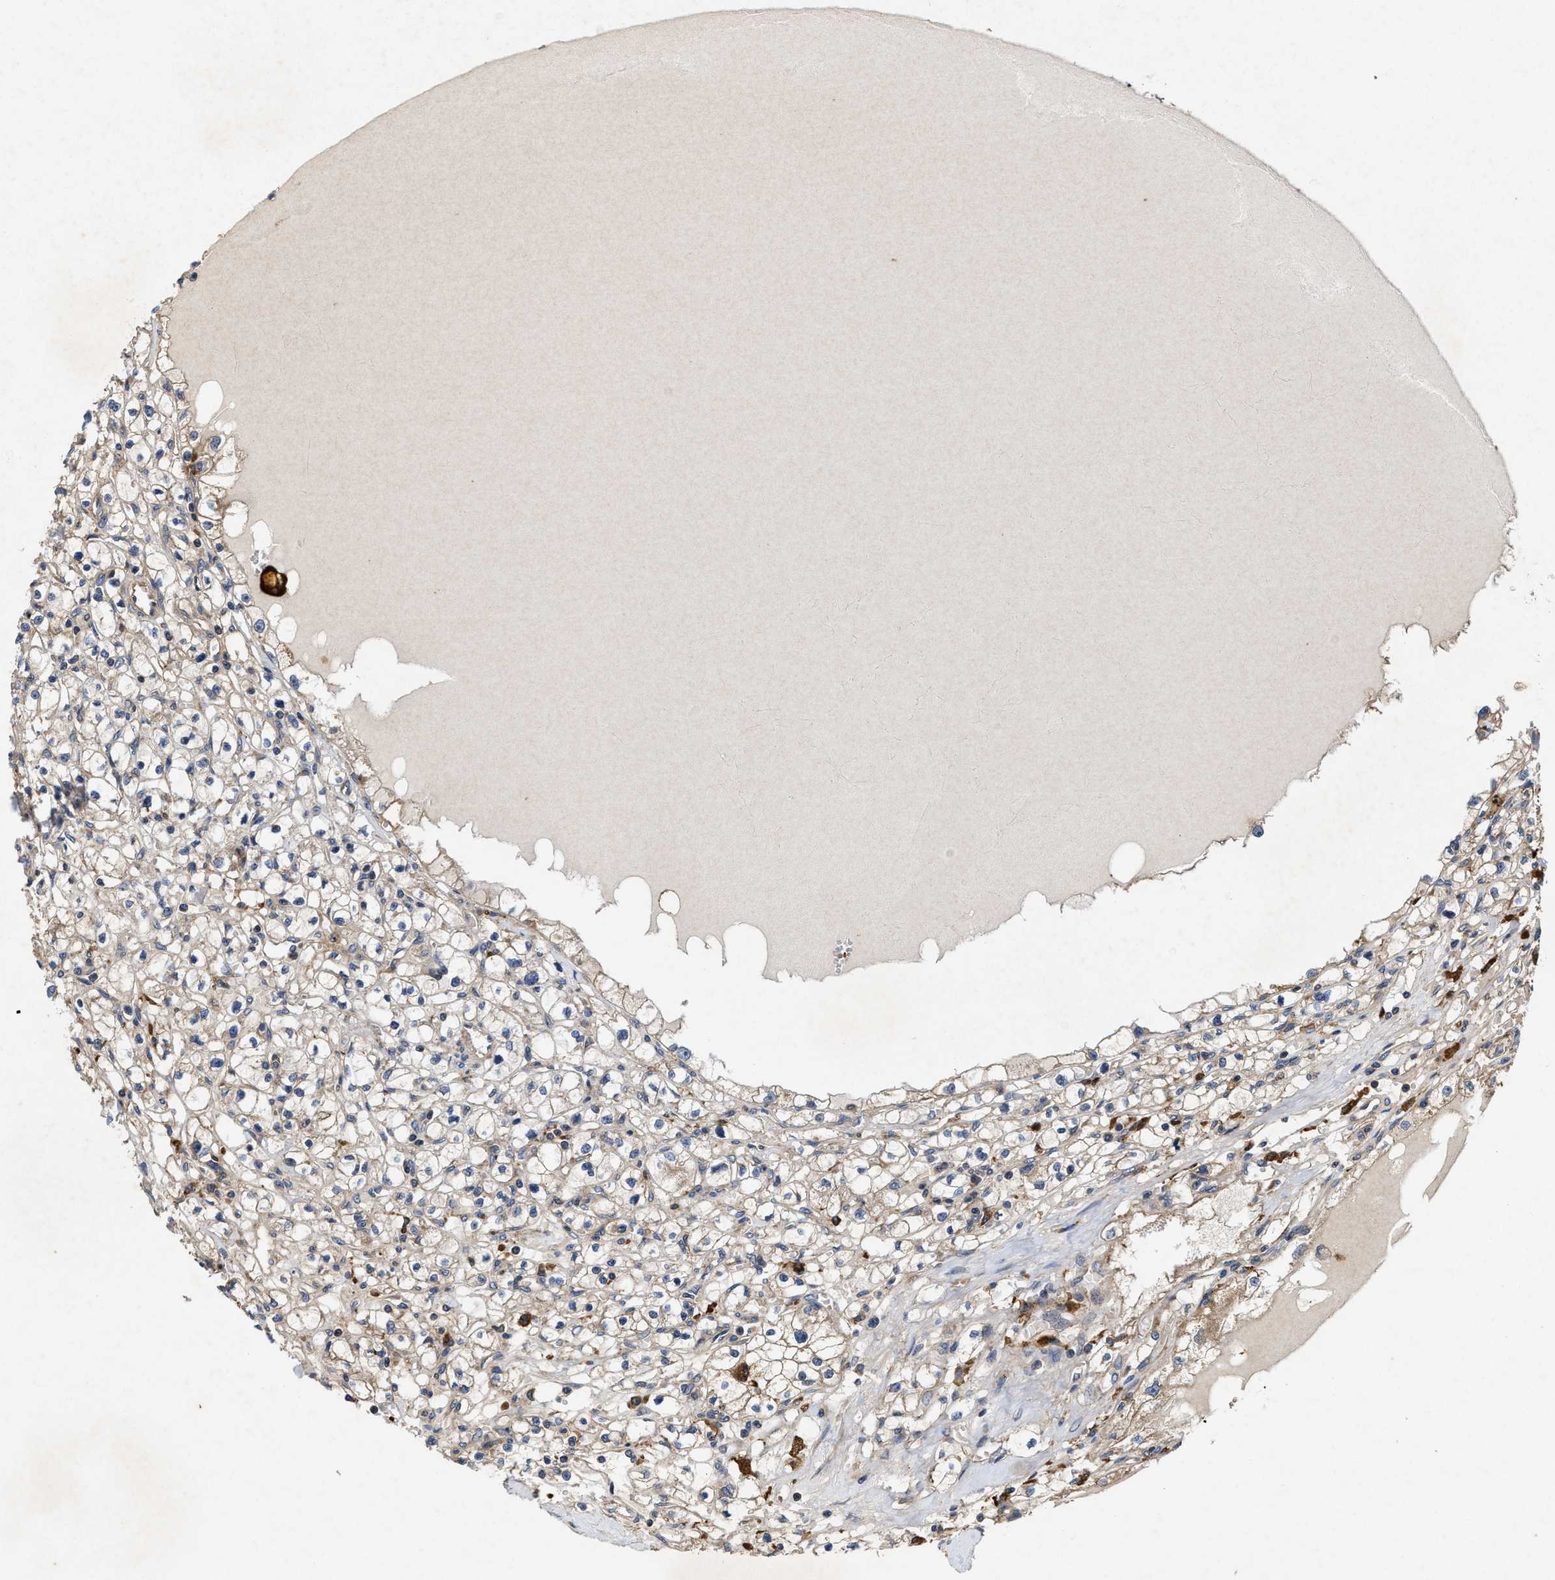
{"staining": {"intensity": "negative", "quantity": "none", "location": "none"}, "tissue": "renal cancer", "cell_type": "Tumor cells", "image_type": "cancer", "snomed": [{"axis": "morphology", "description": "Adenocarcinoma, NOS"}, {"axis": "topography", "description": "Kidney"}], "caption": "The histopathology image displays no staining of tumor cells in renal adenocarcinoma. (DAB (3,3'-diaminobenzidine) immunohistochemistry with hematoxylin counter stain).", "gene": "EFNA4", "patient": {"sex": "male", "age": 56}}